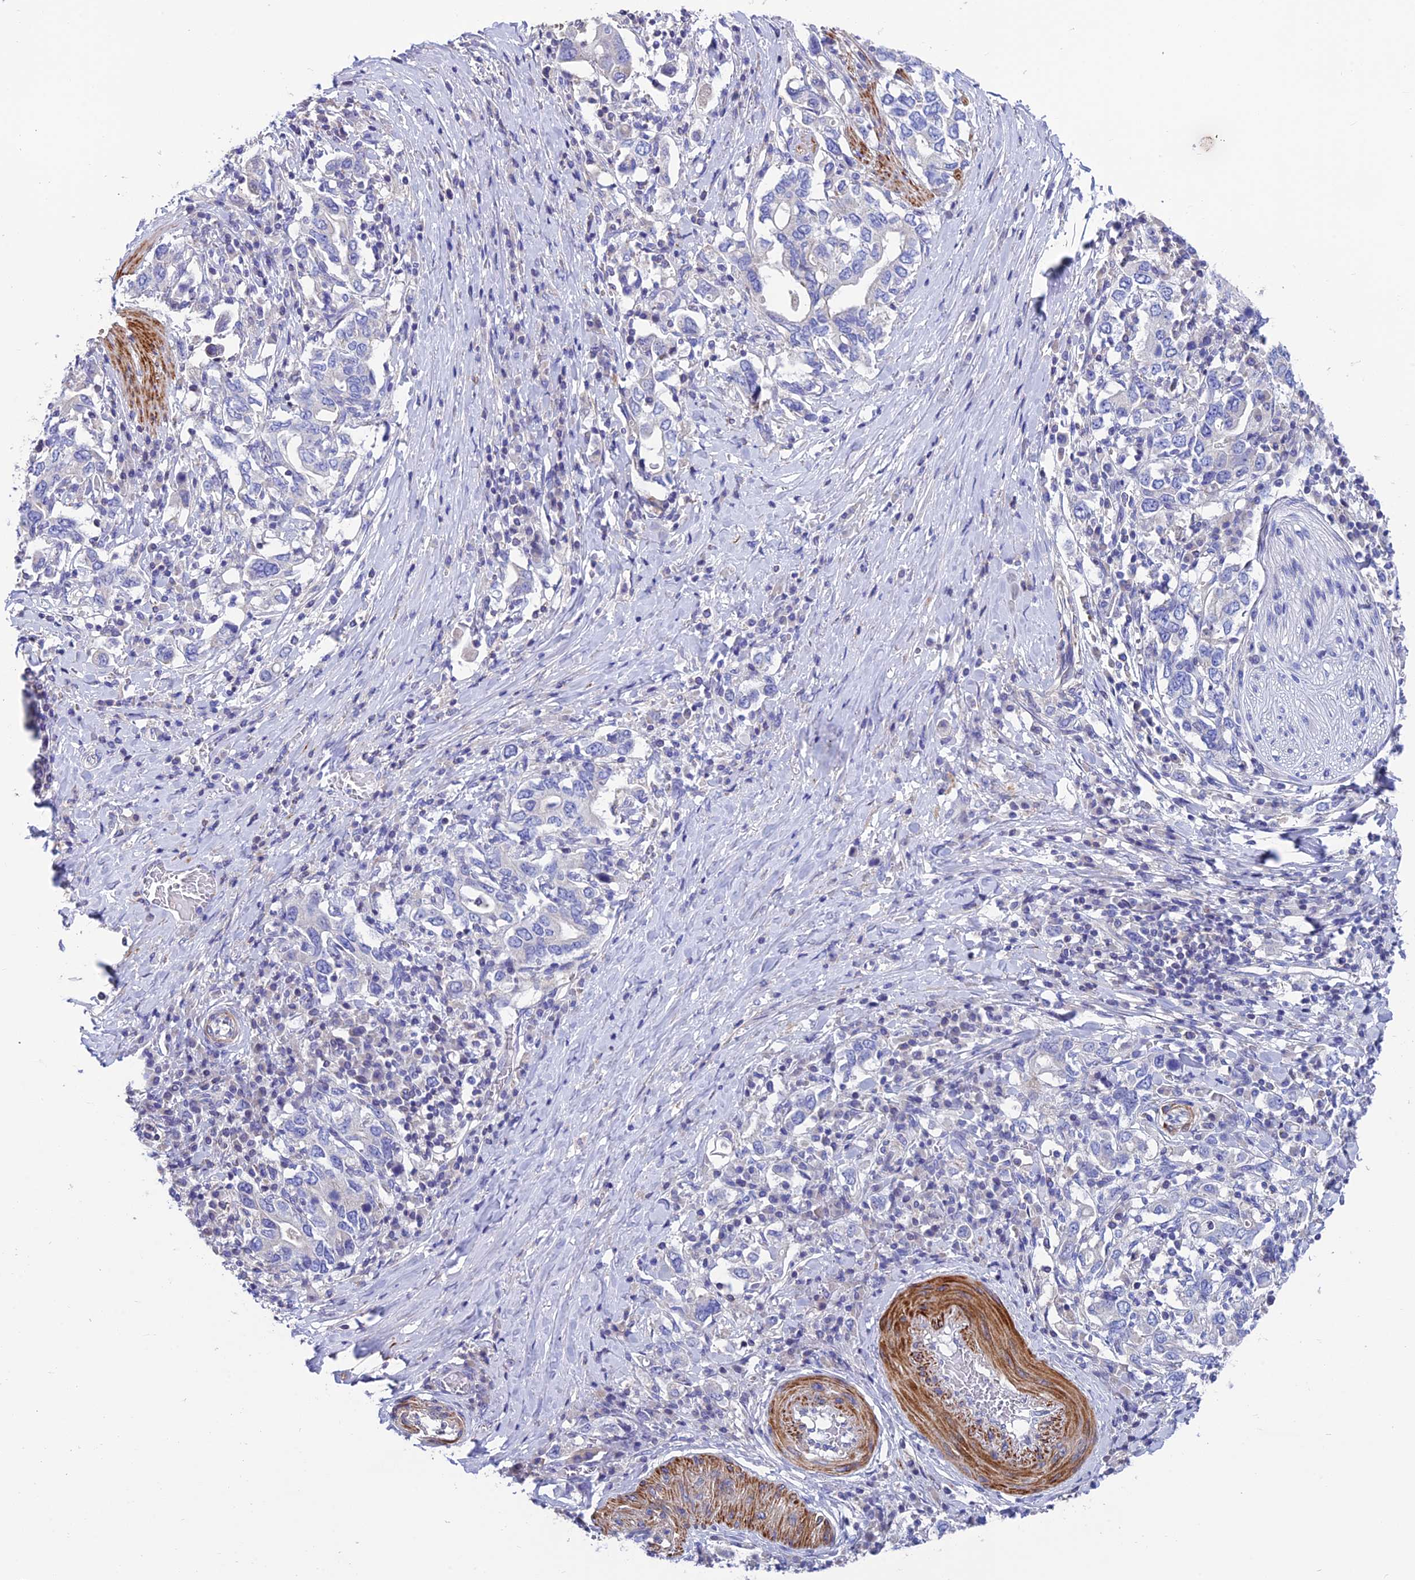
{"staining": {"intensity": "negative", "quantity": "none", "location": "none"}, "tissue": "stomach cancer", "cell_type": "Tumor cells", "image_type": "cancer", "snomed": [{"axis": "morphology", "description": "Adenocarcinoma, NOS"}, {"axis": "topography", "description": "Stomach, upper"}, {"axis": "topography", "description": "Stomach"}], "caption": "Immunohistochemistry of stomach adenocarcinoma reveals no staining in tumor cells.", "gene": "FAM178B", "patient": {"sex": "male", "age": 62}}